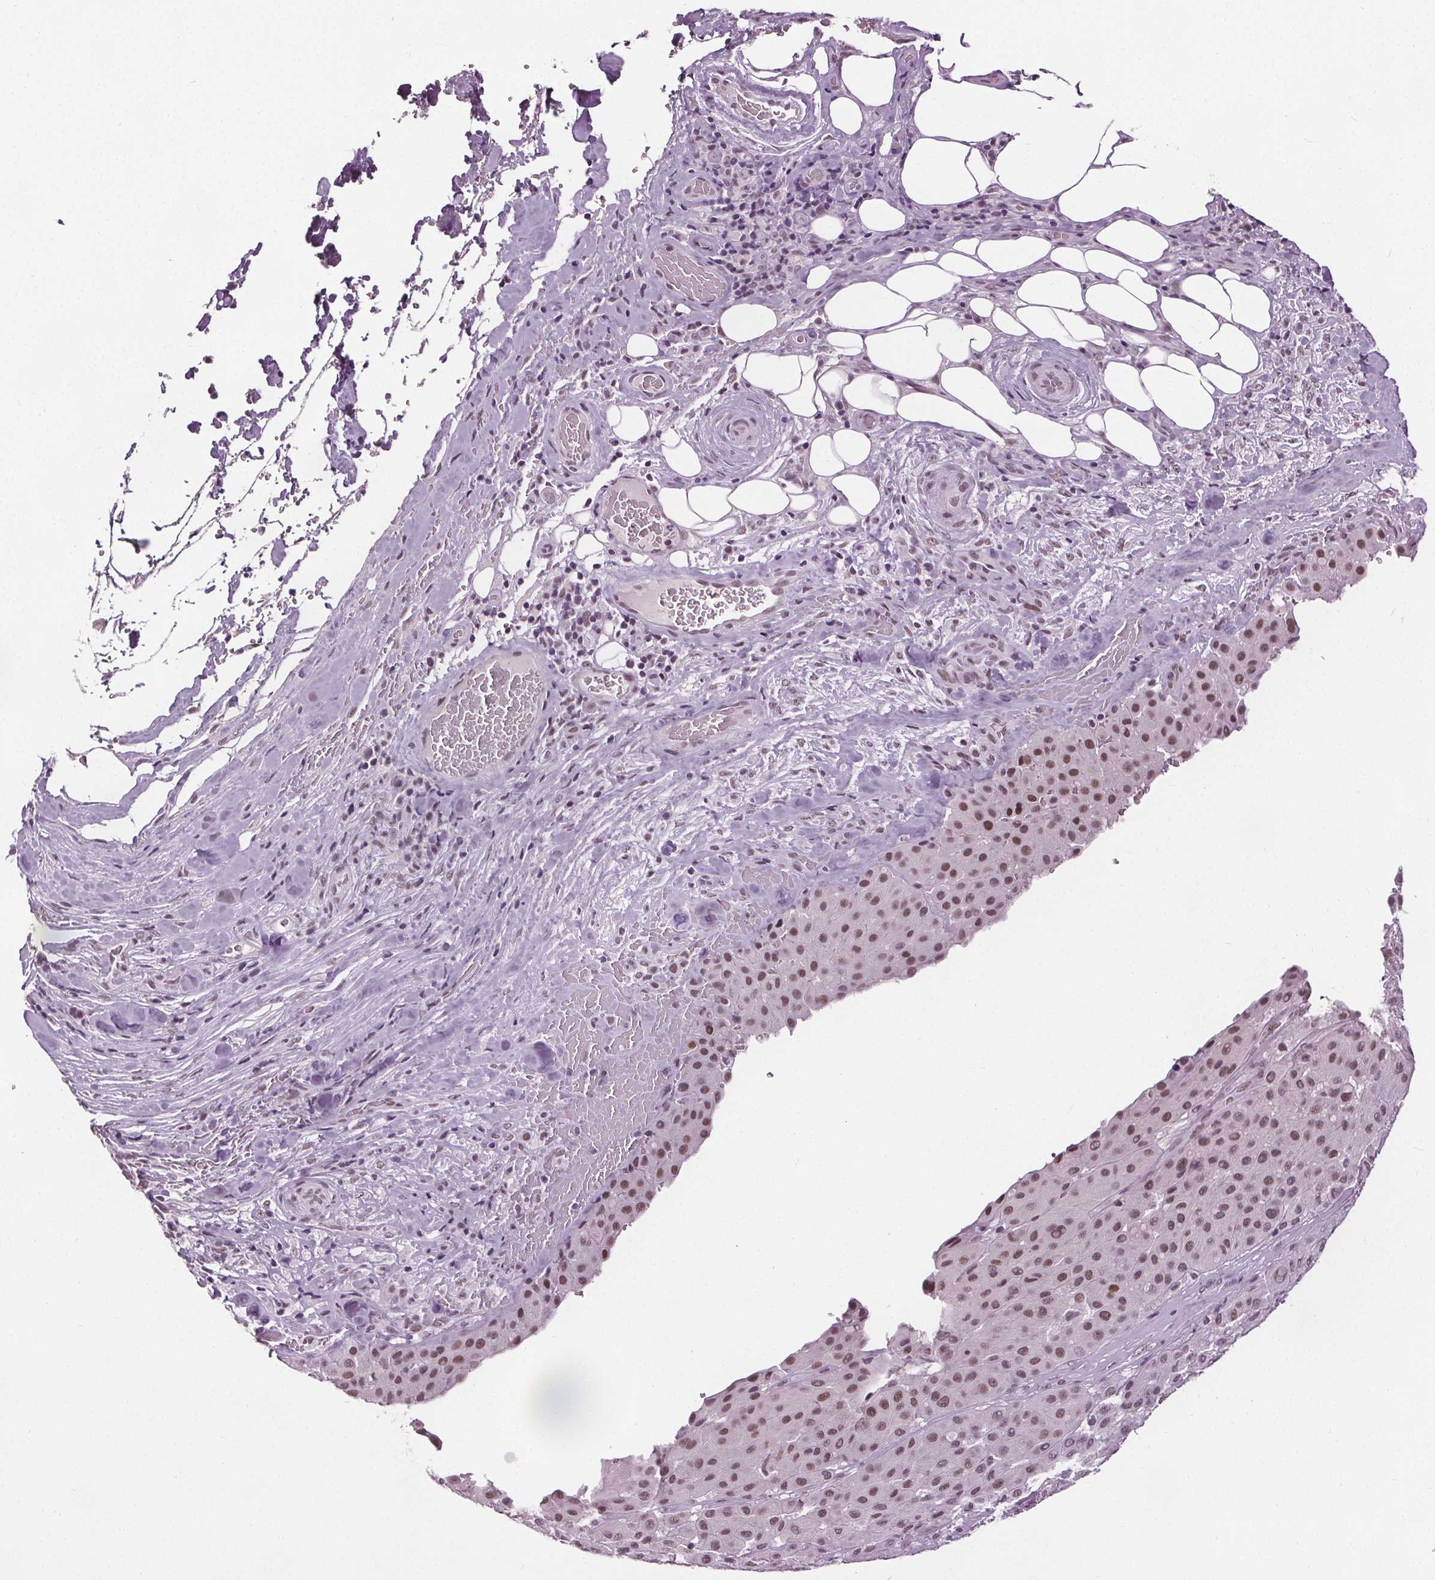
{"staining": {"intensity": "moderate", "quantity": ">75%", "location": "nuclear"}, "tissue": "melanoma", "cell_type": "Tumor cells", "image_type": "cancer", "snomed": [{"axis": "morphology", "description": "Malignant melanoma, Metastatic site"}, {"axis": "topography", "description": "Smooth muscle"}], "caption": "Tumor cells show medium levels of moderate nuclear staining in about >75% of cells in human melanoma.", "gene": "IWS1", "patient": {"sex": "male", "age": 41}}